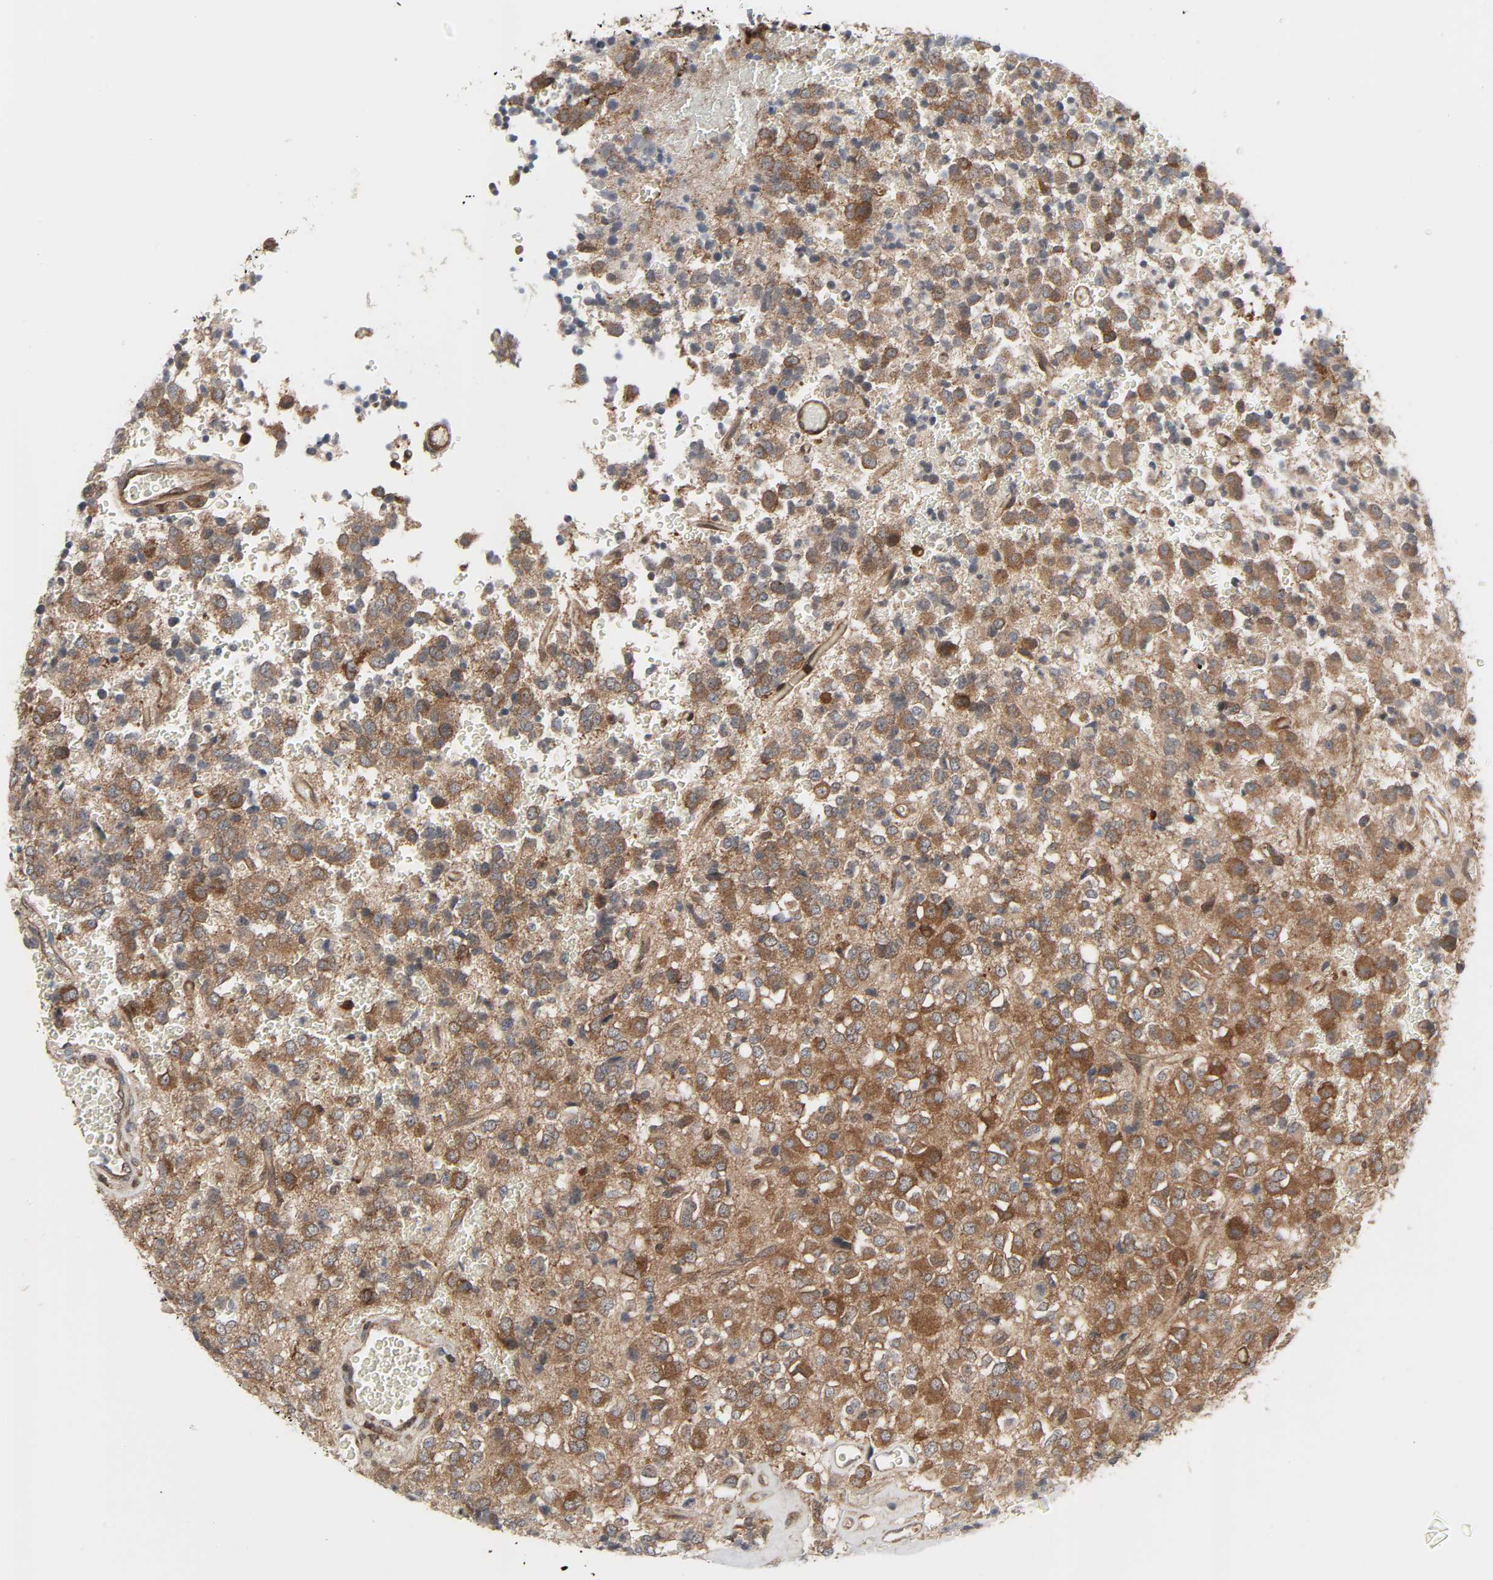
{"staining": {"intensity": "moderate", "quantity": "25%-75%", "location": "cytoplasmic/membranous"}, "tissue": "glioma", "cell_type": "Tumor cells", "image_type": "cancer", "snomed": [{"axis": "morphology", "description": "Glioma, malignant, High grade"}, {"axis": "topography", "description": "pancreas cauda"}], "caption": "A brown stain highlights moderate cytoplasmic/membranous staining of a protein in human malignant high-grade glioma tumor cells.", "gene": "GSK3A", "patient": {"sex": "male", "age": 60}}